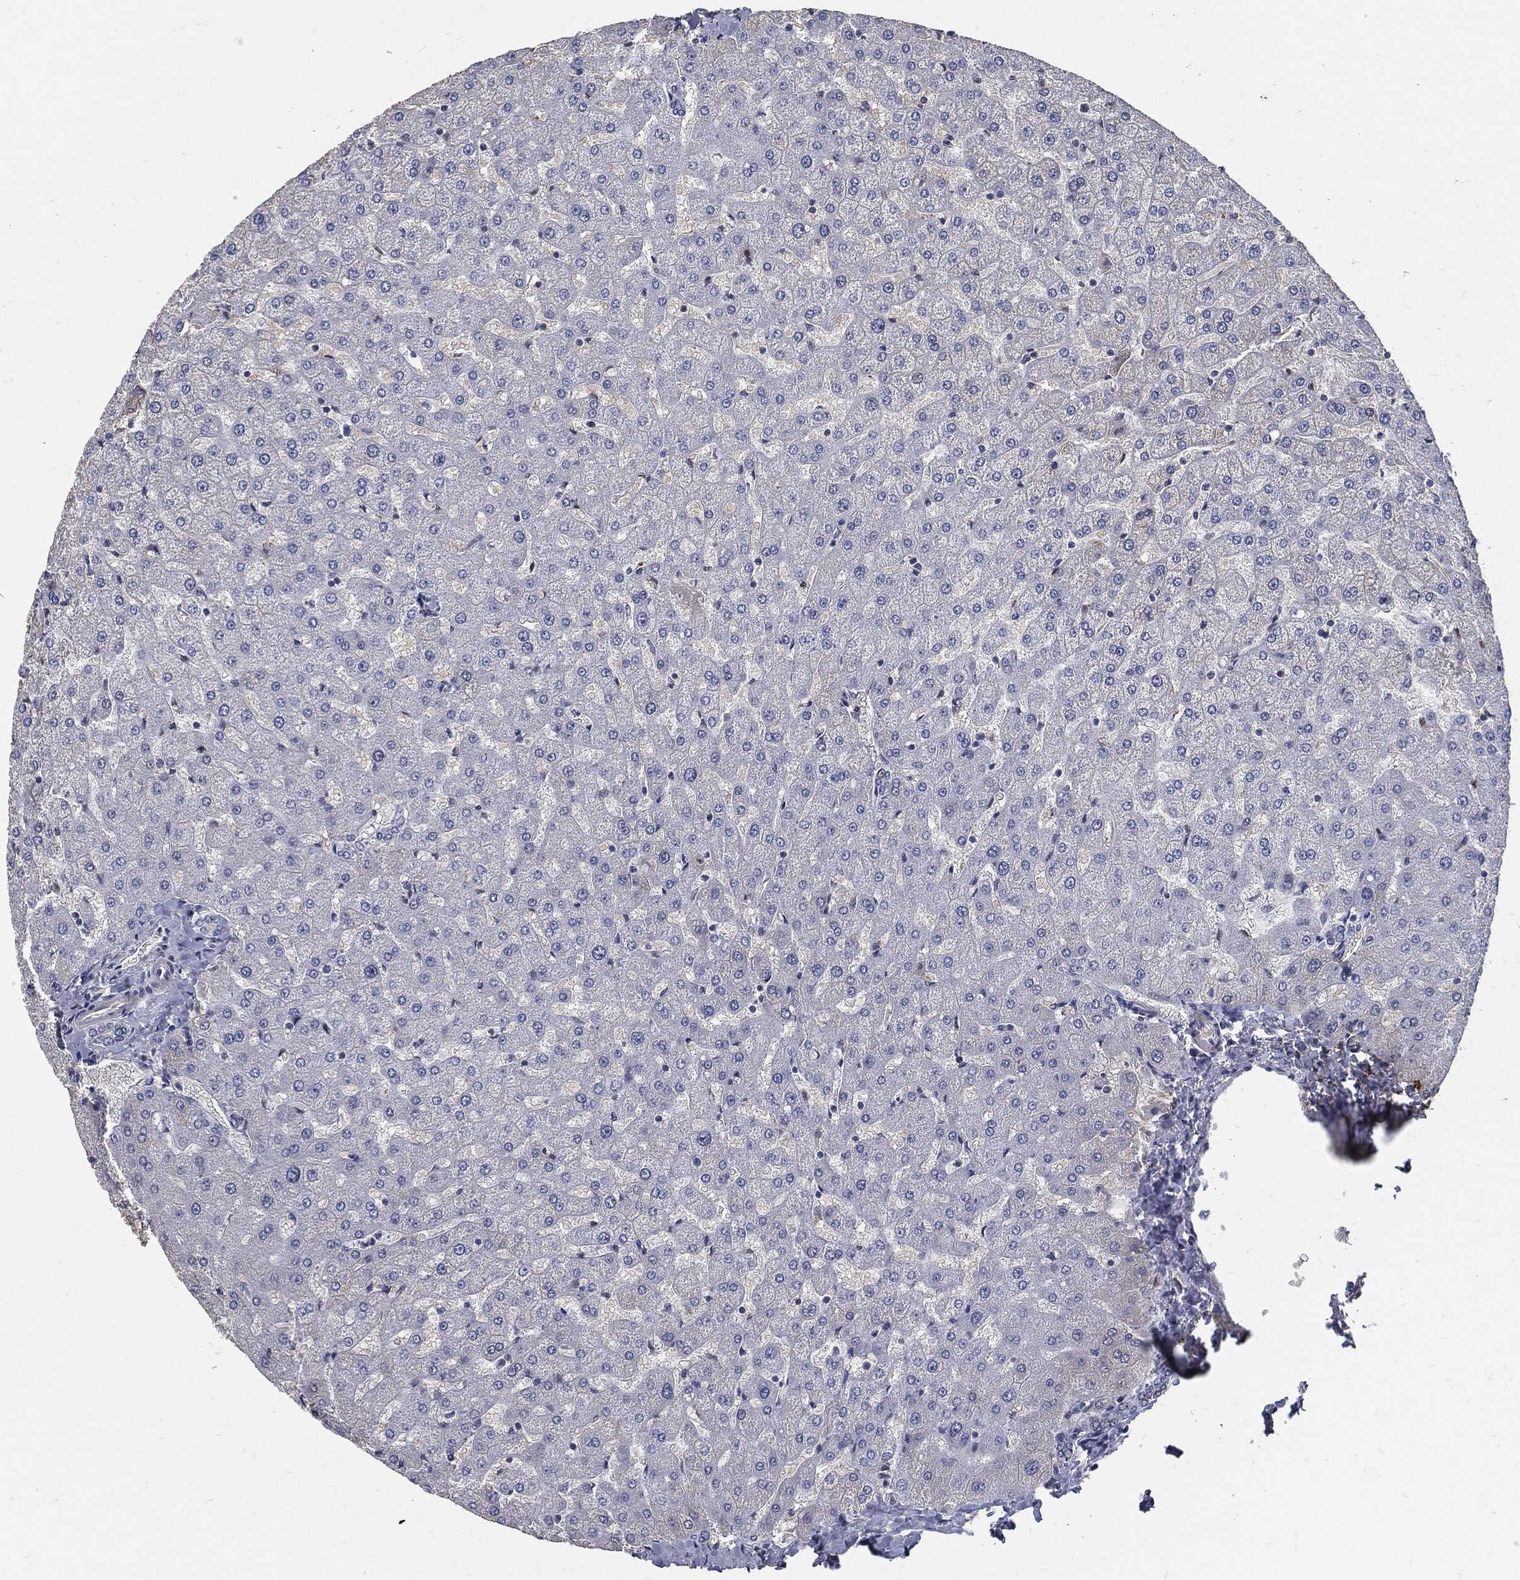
{"staining": {"intensity": "negative", "quantity": "none", "location": "none"}, "tissue": "liver", "cell_type": "Cholangiocytes", "image_type": "normal", "snomed": [{"axis": "morphology", "description": "Normal tissue, NOS"}, {"axis": "topography", "description": "Liver"}], "caption": "This is an immunohistochemistry (IHC) micrograph of benign liver. There is no positivity in cholangiocytes.", "gene": "ANXA1", "patient": {"sex": "female", "age": 50}}